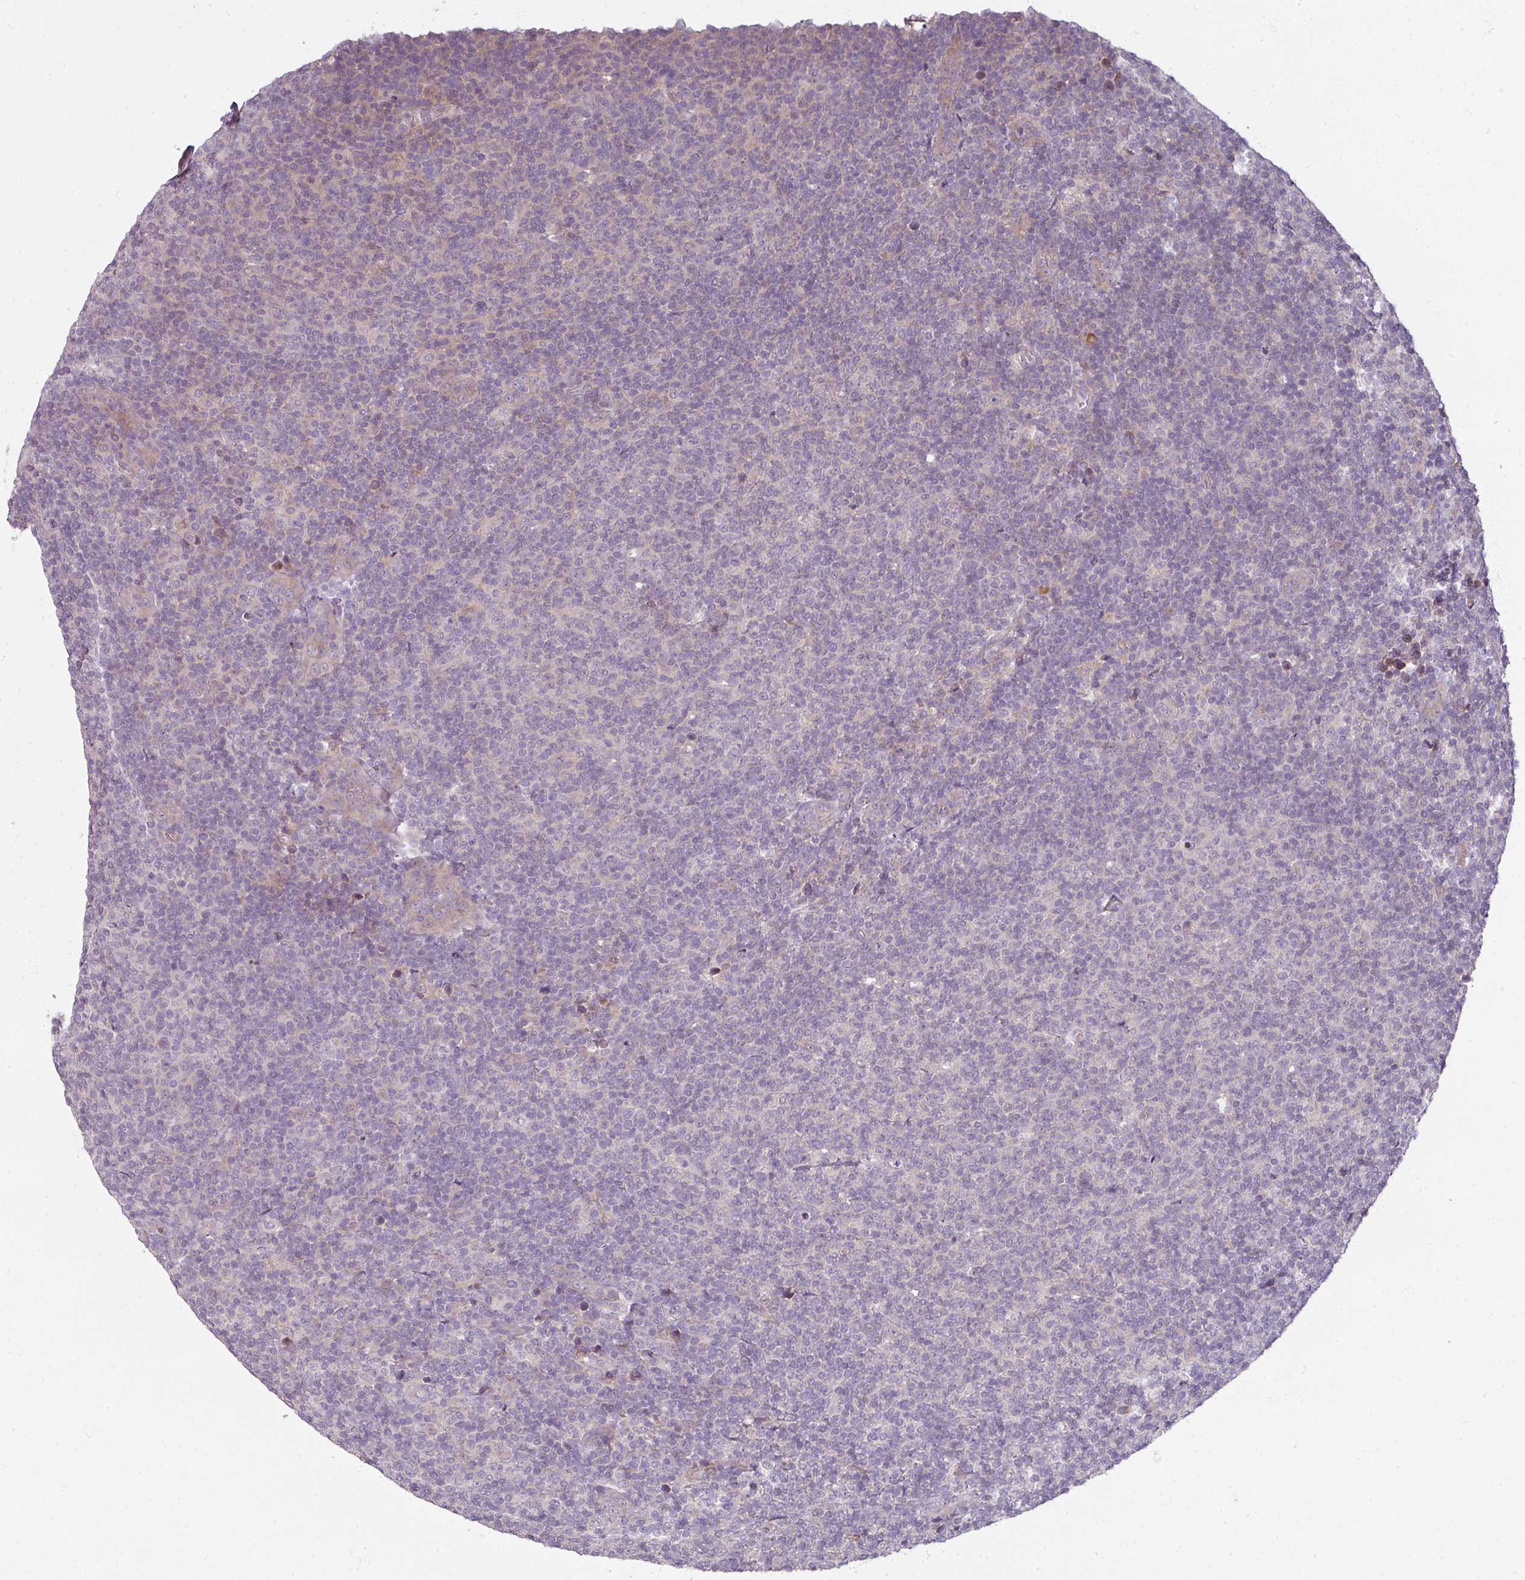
{"staining": {"intensity": "negative", "quantity": "none", "location": "none"}, "tissue": "lymphoma", "cell_type": "Tumor cells", "image_type": "cancer", "snomed": [{"axis": "morphology", "description": "Malignant lymphoma, non-Hodgkin's type, Low grade"}, {"axis": "topography", "description": "Lymph node"}], "caption": "DAB (3,3'-diaminobenzidine) immunohistochemical staining of lymphoma shows no significant expression in tumor cells.", "gene": "MYMK", "patient": {"sex": "male", "age": 66}}